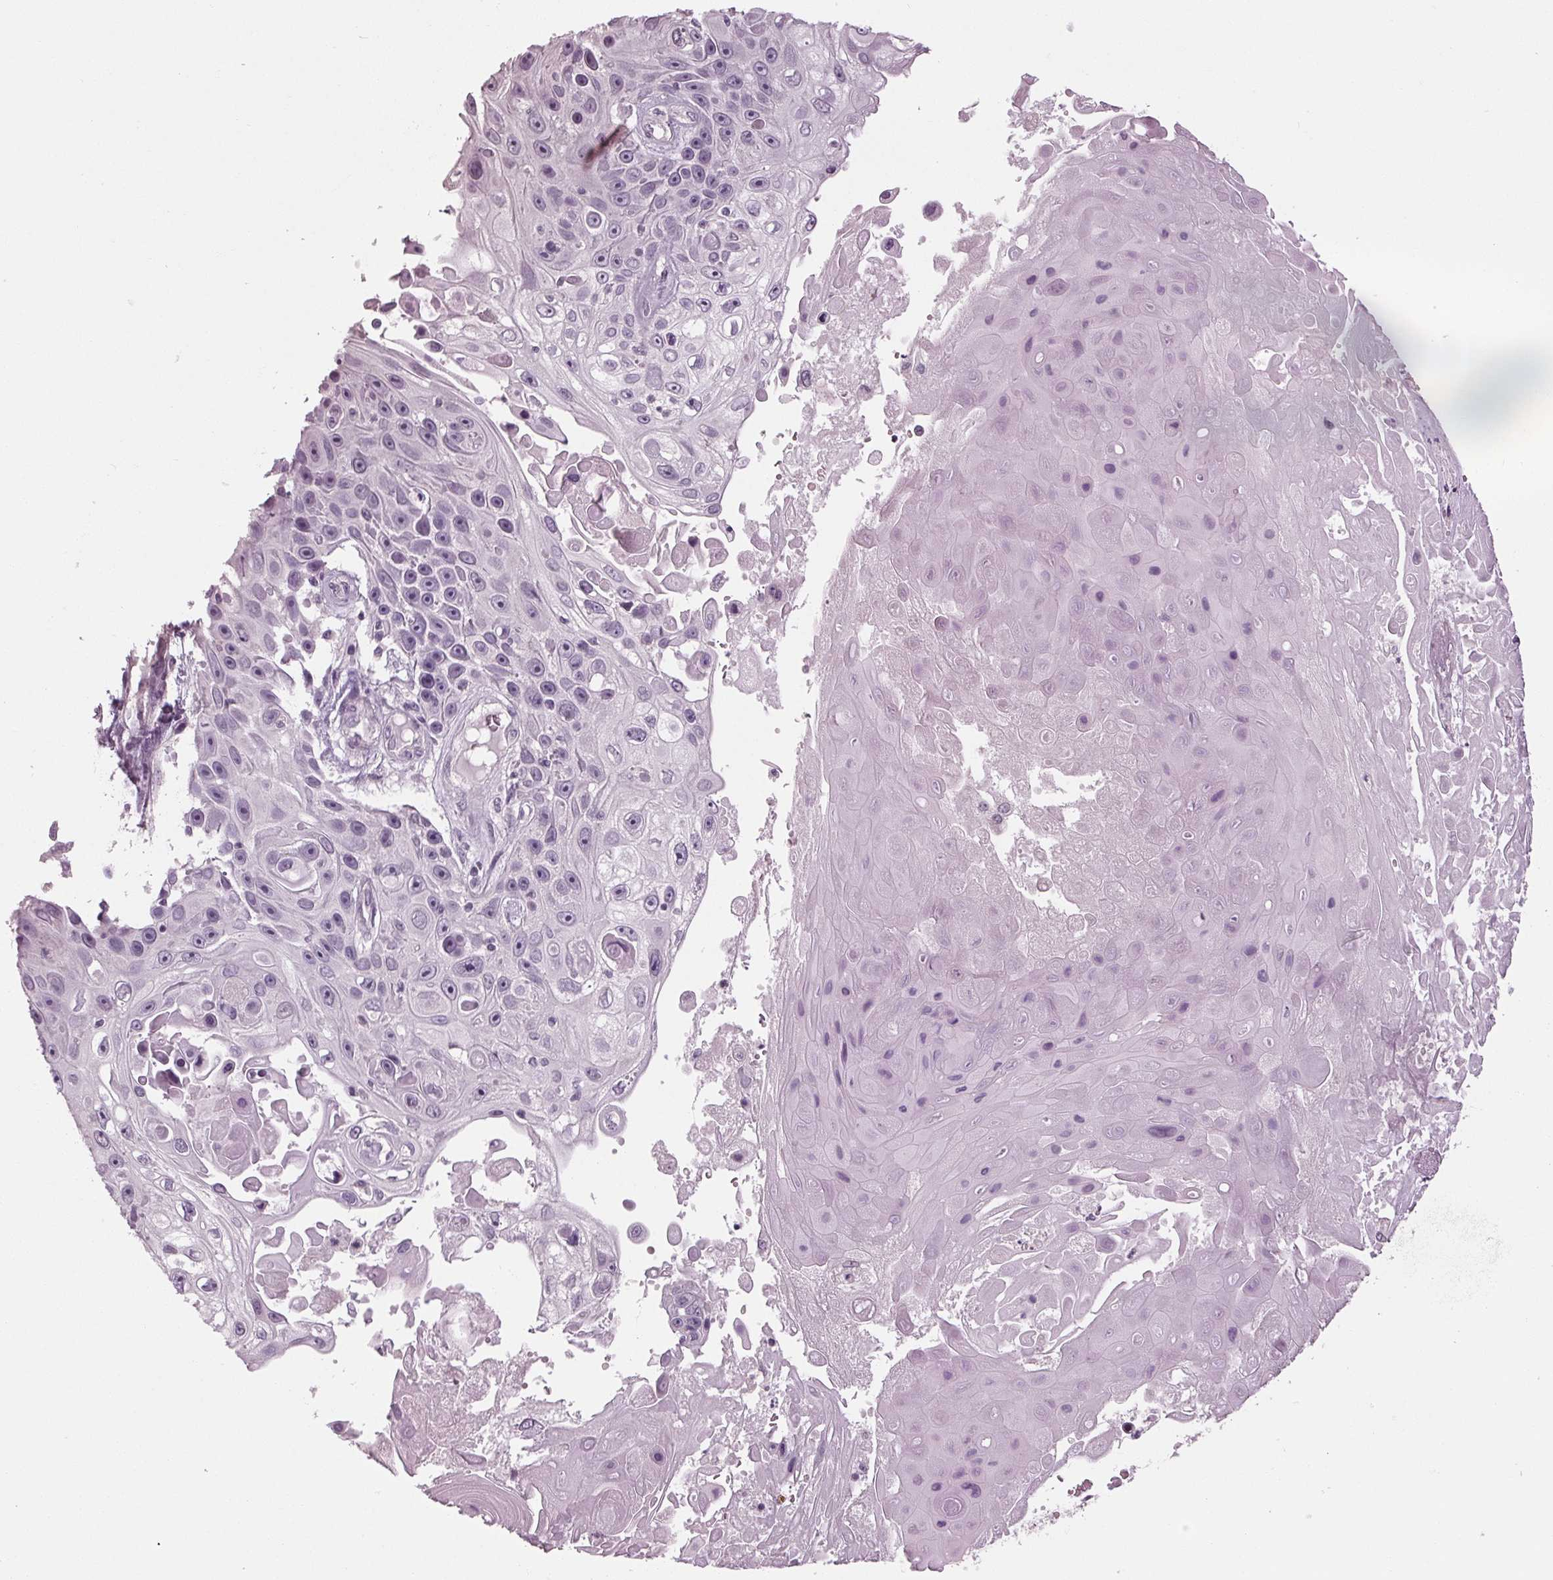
{"staining": {"intensity": "negative", "quantity": "none", "location": "none"}, "tissue": "skin cancer", "cell_type": "Tumor cells", "image_type": "cancer", "snomed": [{"axis": "morphology", "description": "Squamous cell carcinoma, NOS"}, {"axis": "topography", "description": "Skin"}], "caption": "Immunohistochemical staining of squamous cell carcinoma (skin) shows no significant positivity in tumor cells.", "gene": "TNNC2", "patient": {"sex": "male", "age": 82}}